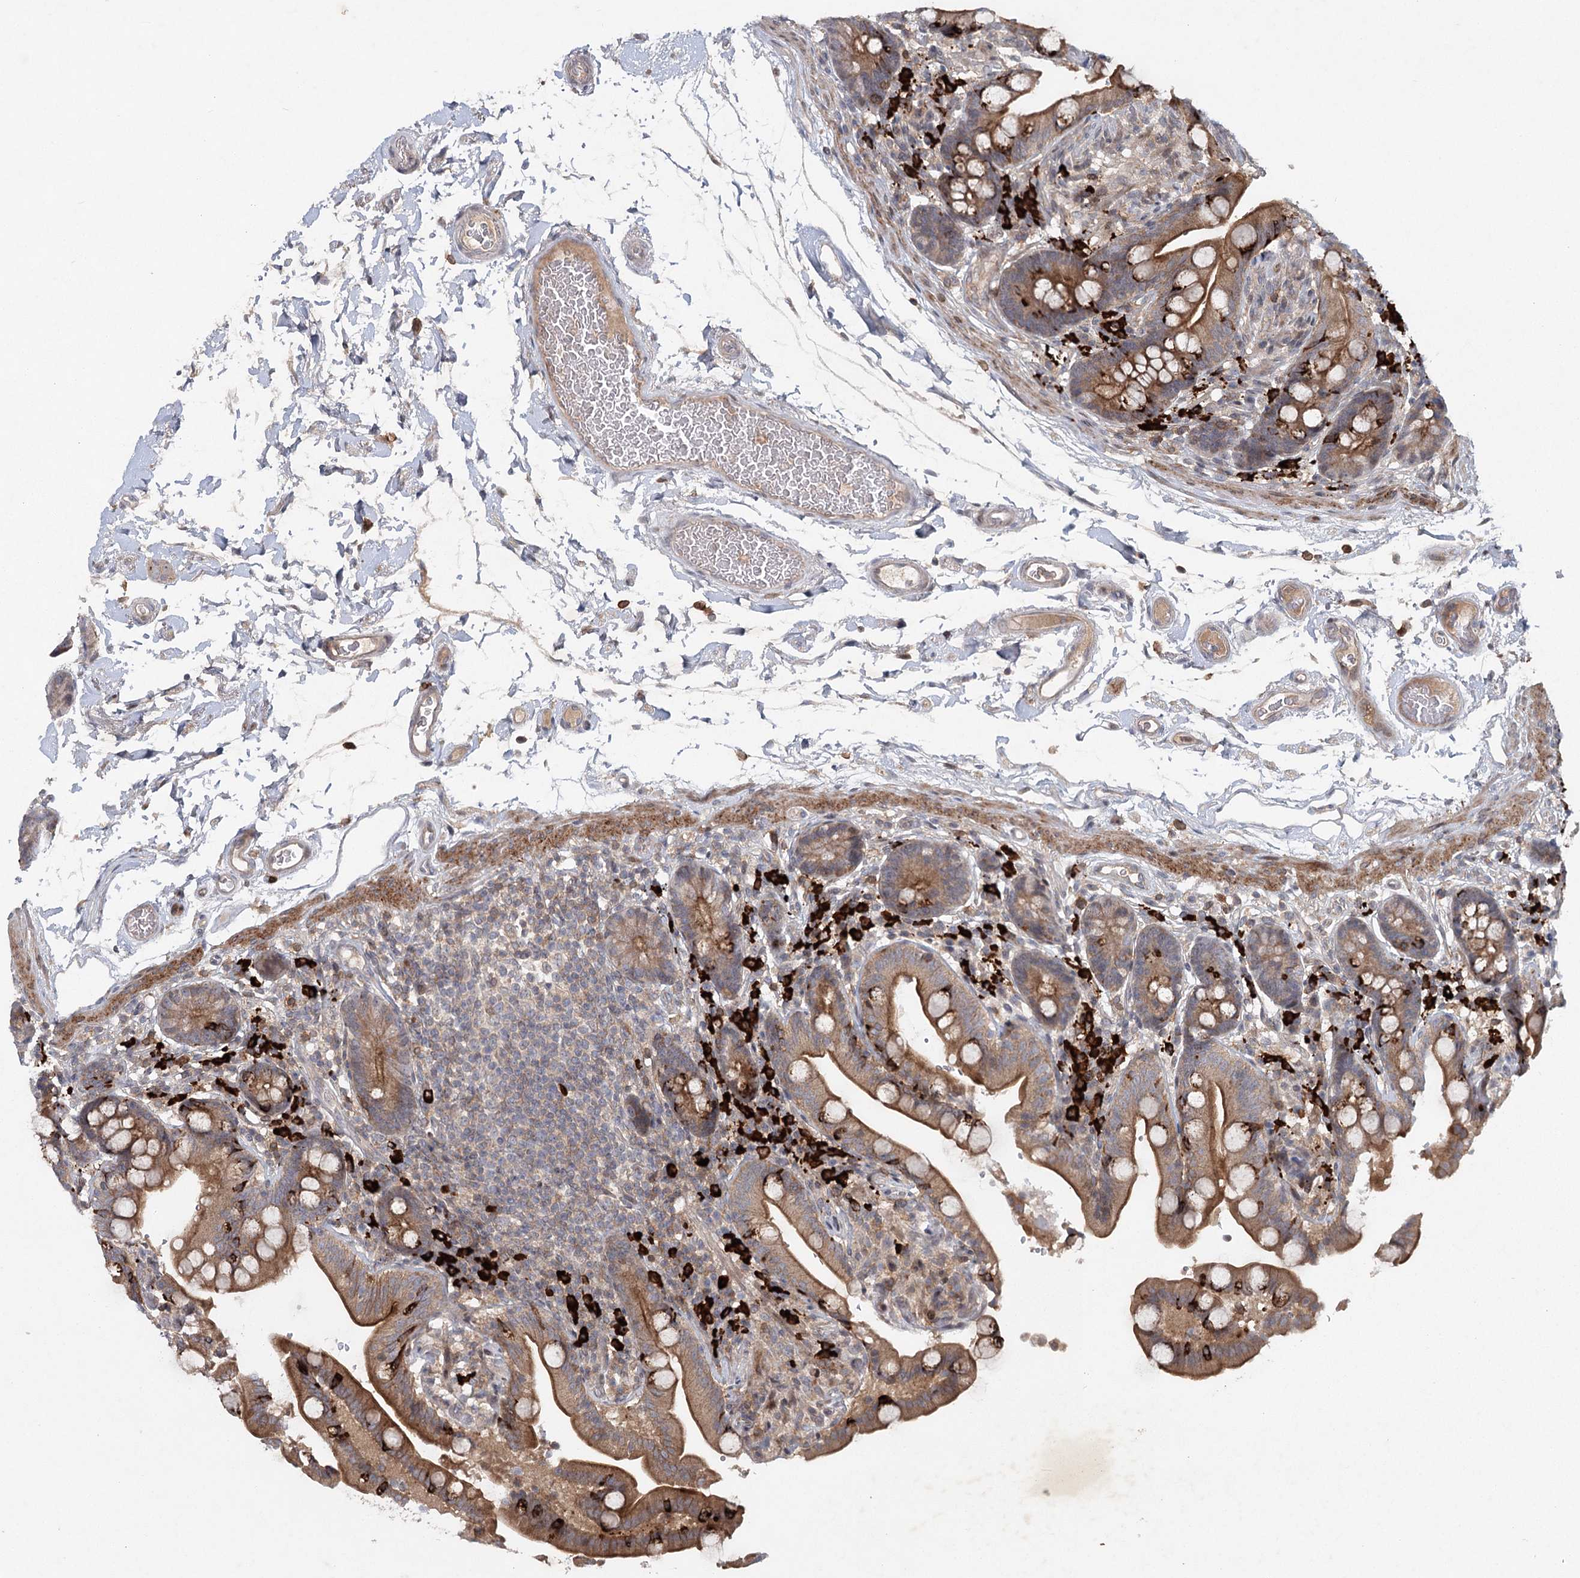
{"staining": {"intensity": "weak", "quantity": "25%-75%", "location": "cytoplasmic/membranous"}, "tissue": "colon", "cell_type": "Endothelial cells", "image_type": "normal", "snomed": [{"axis": "morphology", "description": "Normal tissue, NOS"}, {"axis": "topography", "description": "Smooth muscle"}, {"axis": "topography", "description": "Colon"}], "caption": "The photomicrograph exhibits immunohistochemical staining of benign colon. There is weak cytoplasmic/membranous staining is present in approximately 25%-75% of endothelial cells.", "gene": "MAP3K13", "patient": {"sex": "male", "age": 73}}